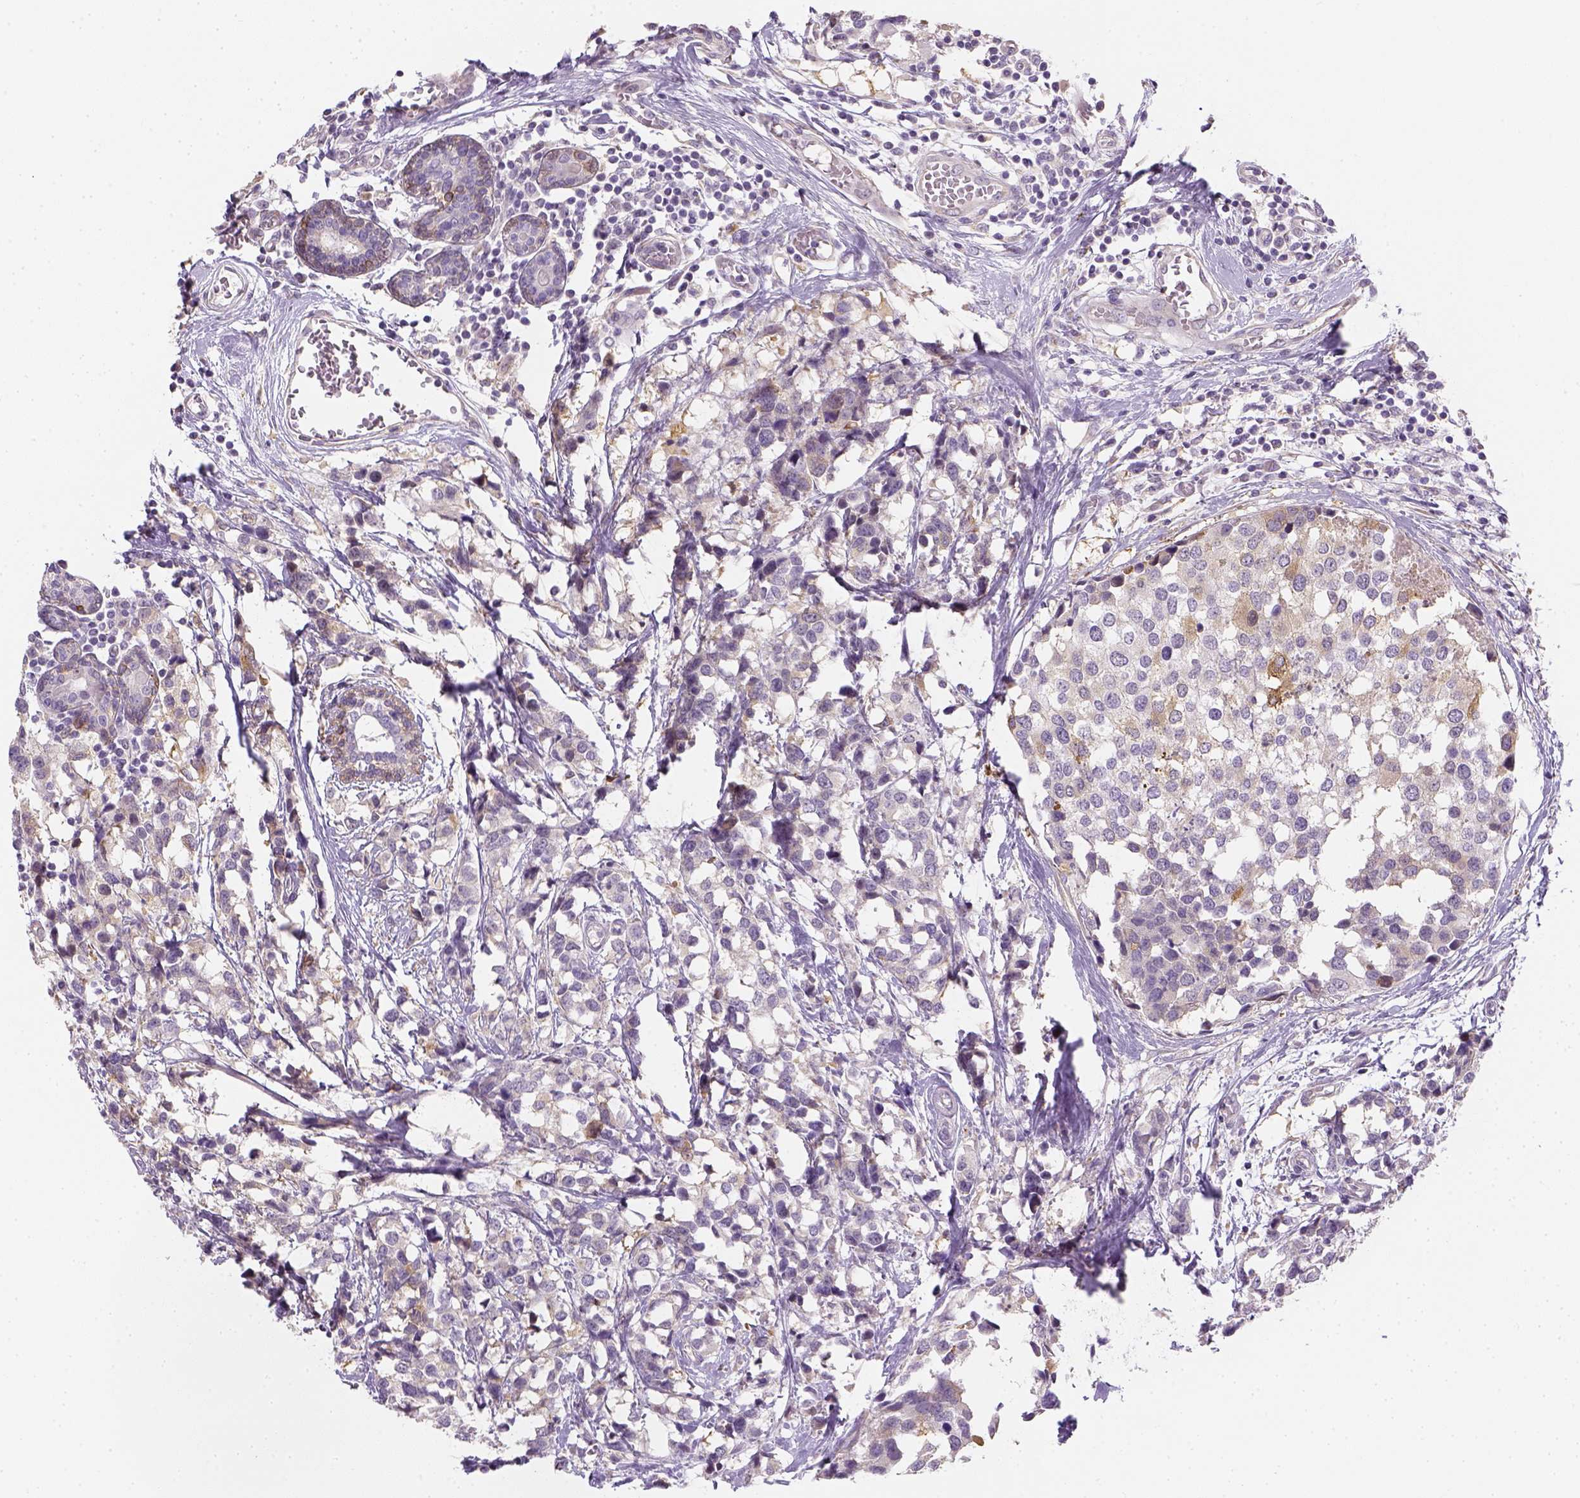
{"staining": {"intensity": "weak", "quantity": "<25%", "location": "cytoplasmic/membranous"}, "tissue": "breast cancer", "cell_type": "Tumor cells", "image_type": "cancer", "snomed": [{"axis": "morphology", "description": "Lobular carcinoma"}, {"axis": "topography", "description": "Breast"}], "caption": "Human breast cancer stained for a protein using IHC displays no expression in tumor cells.", "gene": "CACNB1", "patient": {"sex": "female", "age": 59}}